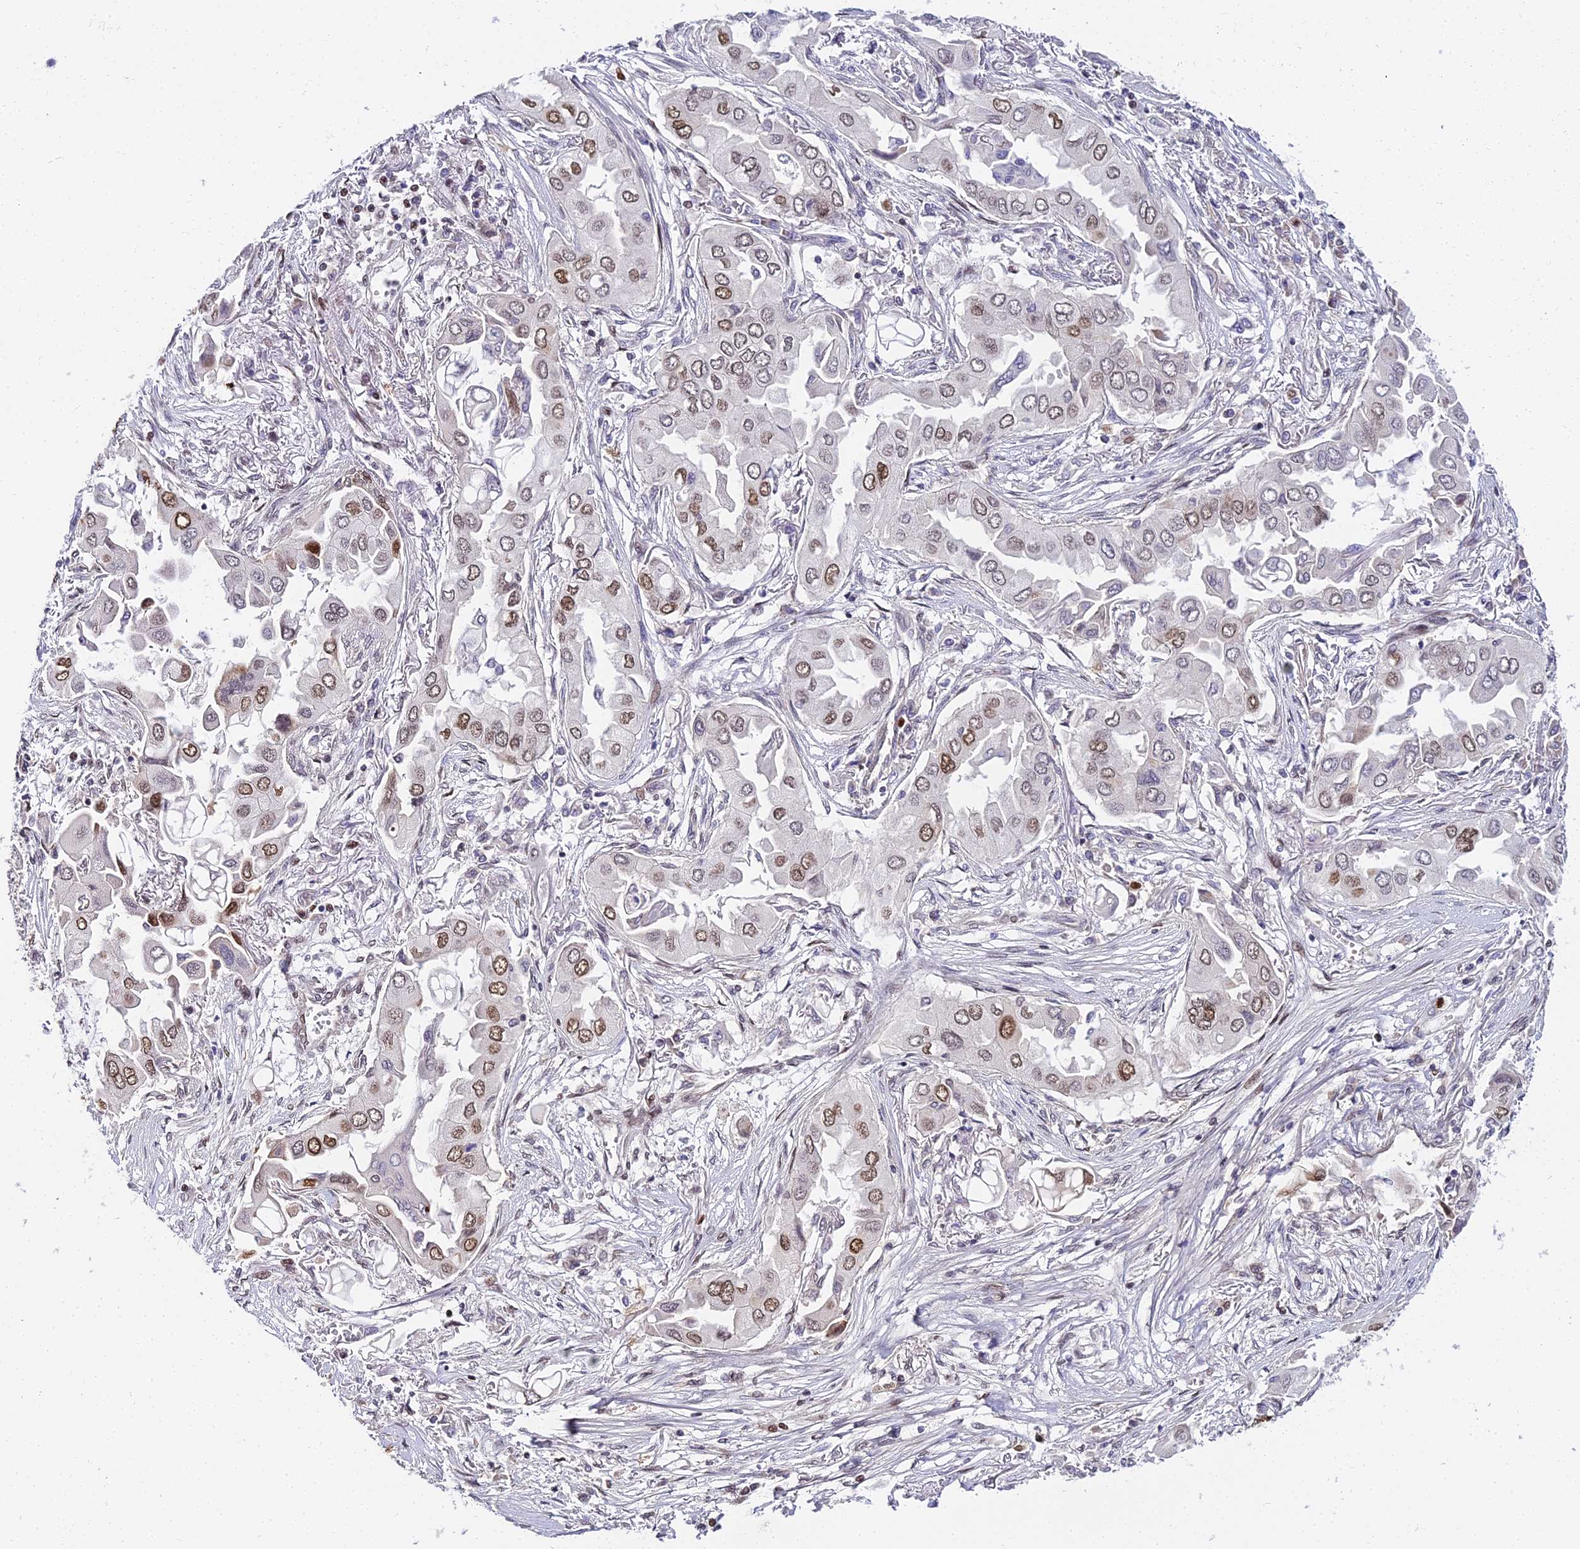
{"staining": {"intensity": "moderate", "quantity": "25%-75%", "location": "nuclear"}, "tissue": "lung cancer", "cell_type": "Tumor cells", "image_type": "cancer", "snomed": [{"axis": "morphology", "description": "Adenocarcinoma, NOS"}, {"axis": "topography", "description": "Lung"}], "caption": "Lung cancer stained for a protein (brown) shows moderate nuclear positive positivity in approximately 25%-75% of tumor cells.", "gene": "ZNF707", "patient": {"sex": "female", "age": 76}}